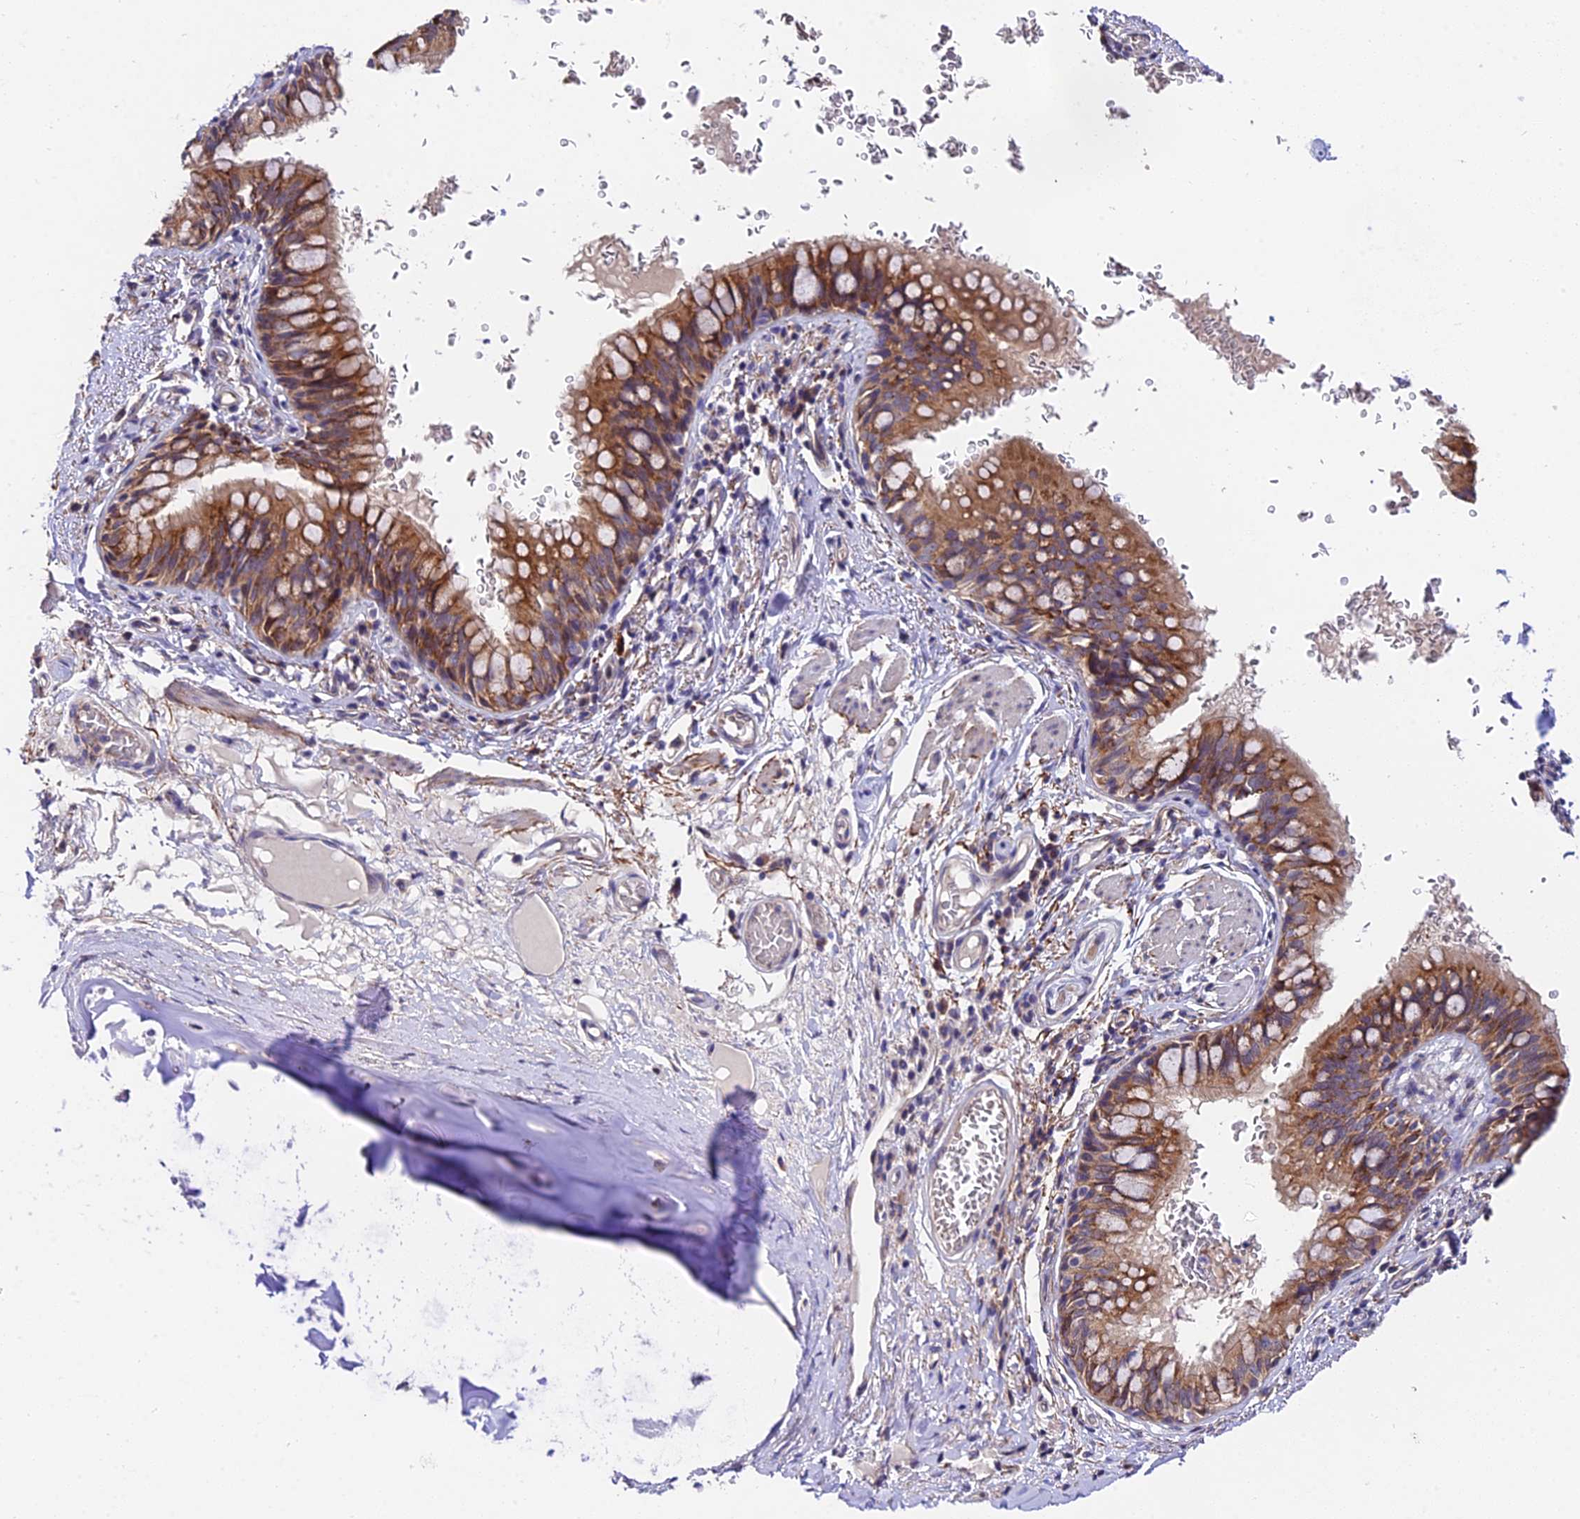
{"staining": {"intensity": "moderate", "quantity": ">75%", "location": "cytoplasmic/membranous"}, "tissue": "bronchus", "cell_type": "Respiratory epithelial cells", "image_type": "normal", "snomed": [{"axis": "morphology", "description": "Normal tissue, NOS"}, {"axis": "topography", "description": "Cartilage tissue"}, {"axis": "topography", "description": "Bronchus"}], "caption": "Immunohistochemical staining of benign bronchus displays moderate cytoplasmic/membranous protein expression in approximately >75% of respiratory epithelial cells.", "gene": "TRMT1", "patient": {"sex": "female", "age": 36}}